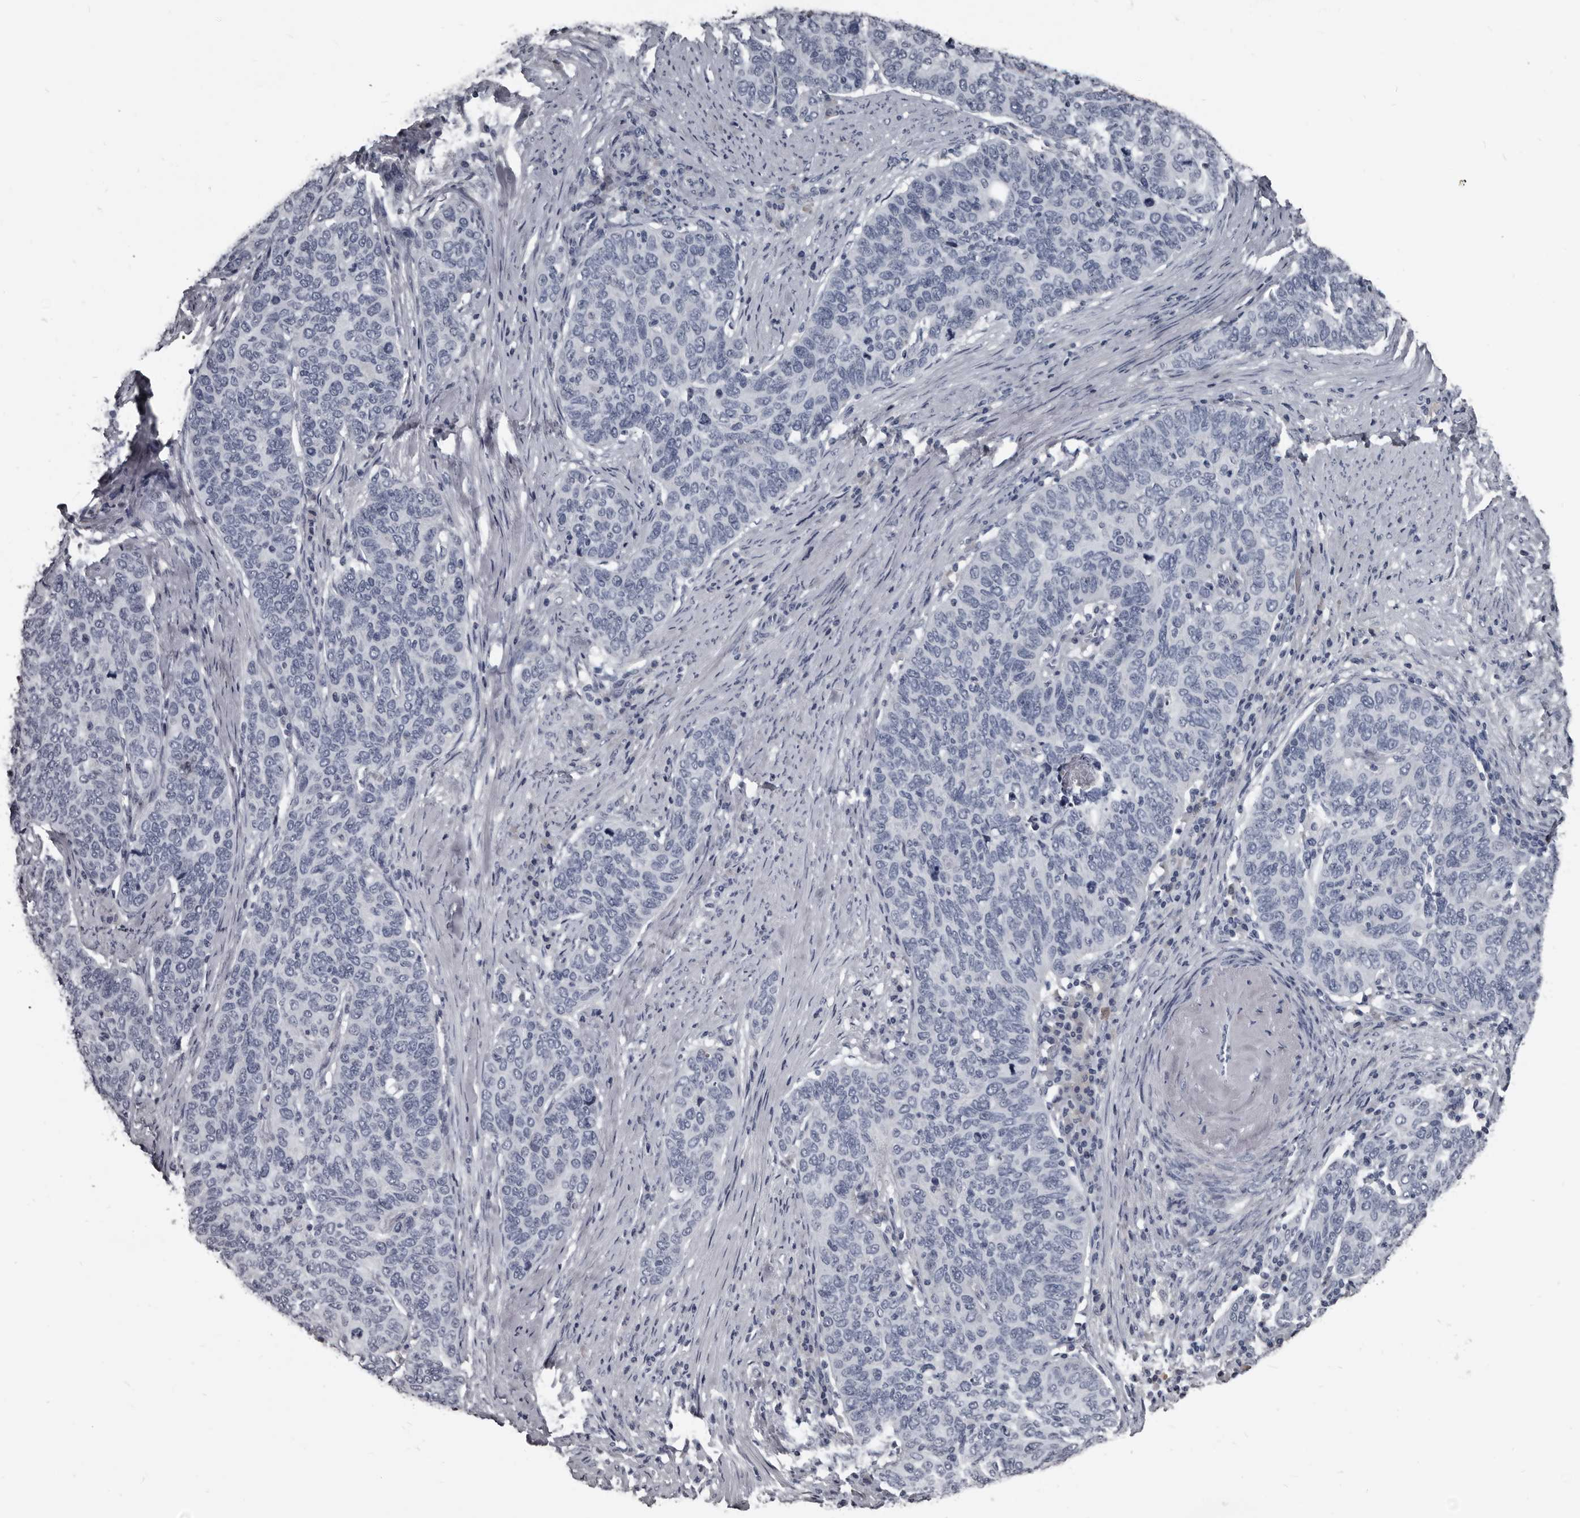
{"staining": {"intensity": "negative", "quantity": "none", "location": "none"}, "tissue": "cervical cancer", "cell_type": "Tumor cells", "image_type": "cancer", "snomed": [{"axis": "morphology", "description": "Squamous cell carcinoma, NOS"}, {"axis": "topography", "description": "Cervix"}], "caption": "Tumor cells show no significant positivity in cervical cancer (squamous cell carcinoma).", "gene": "GREB1", "patient": {"sex": "female", "age": 60}}